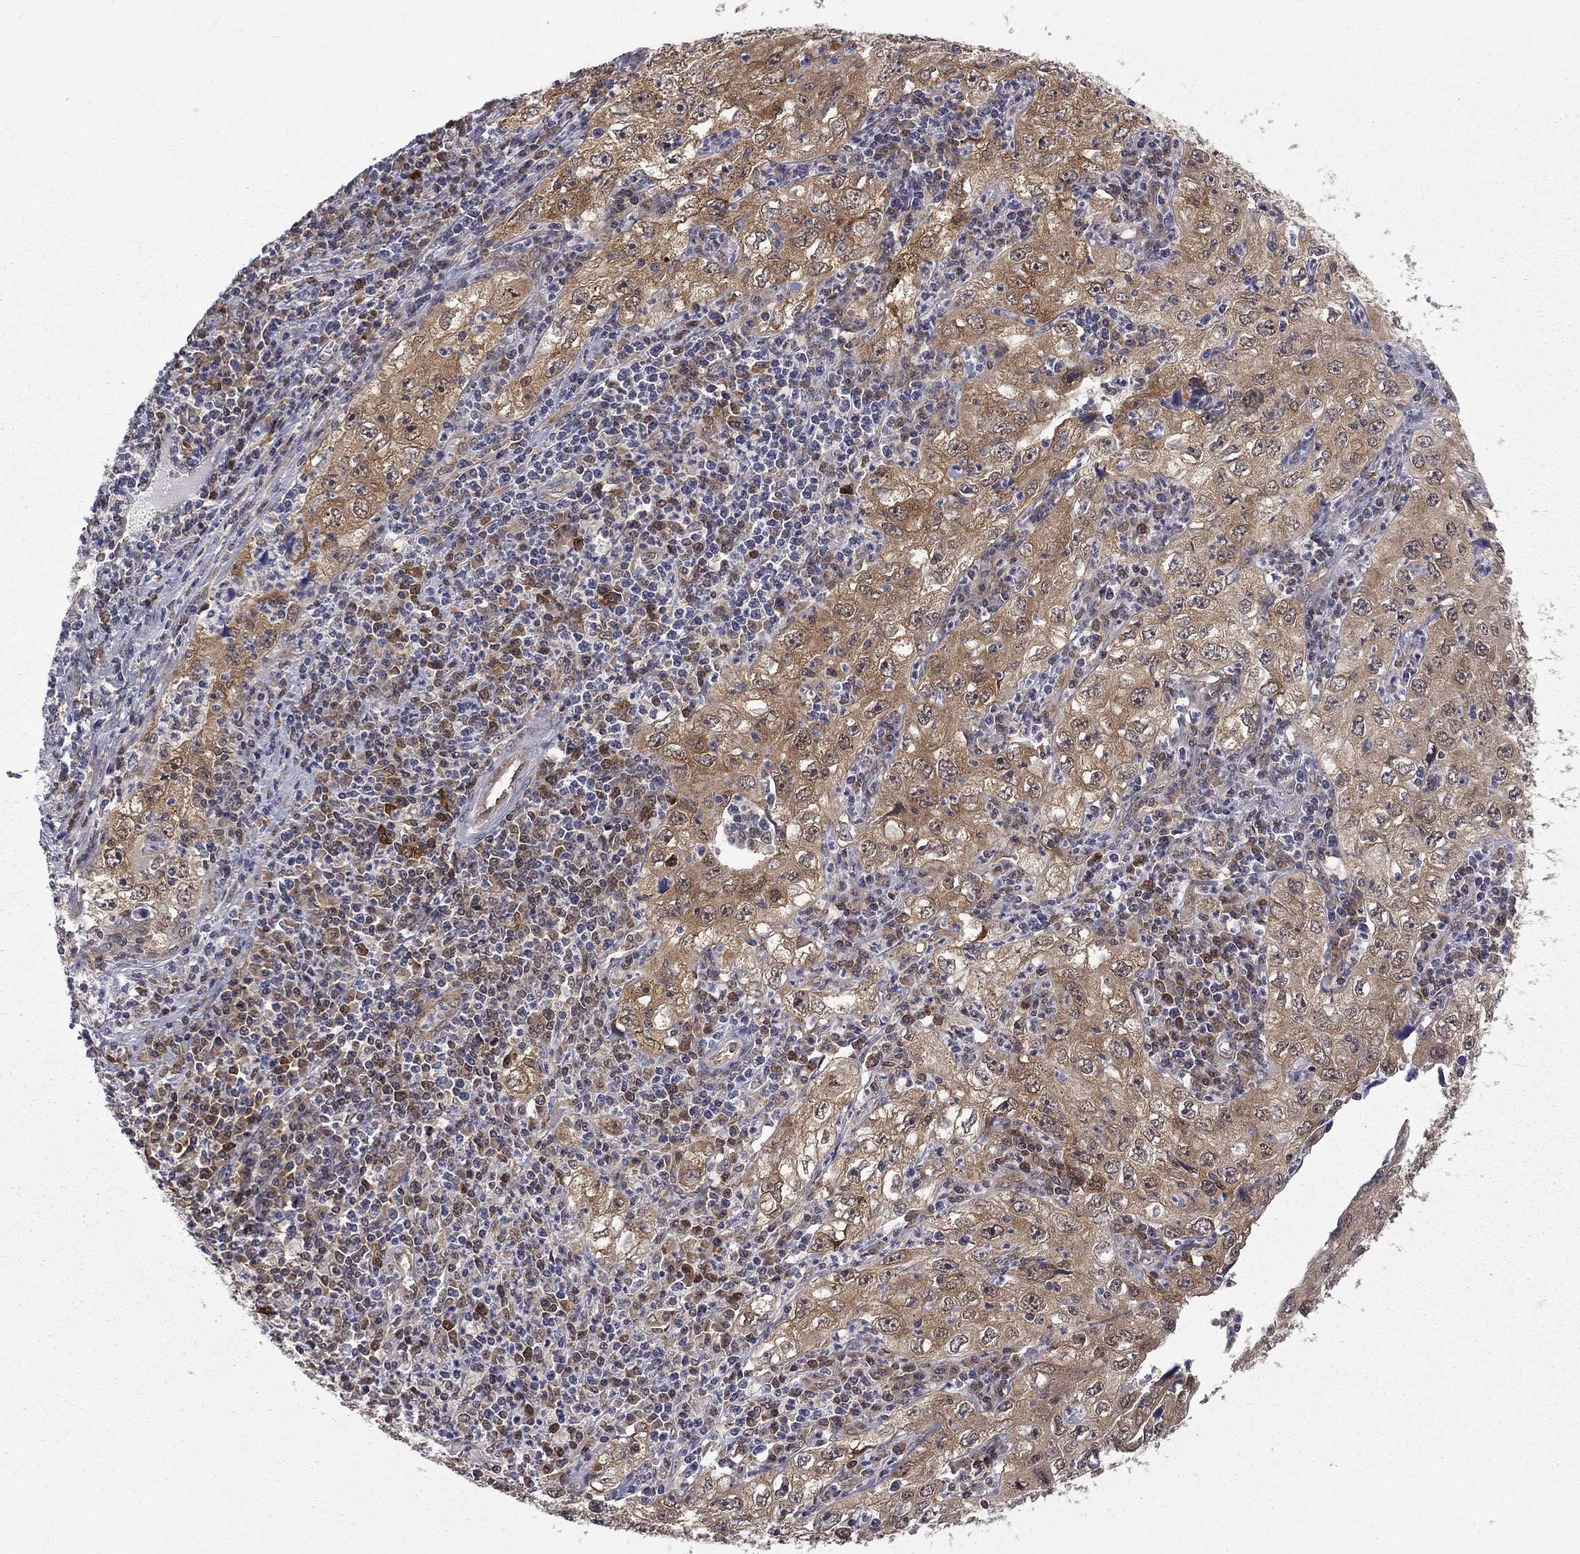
{"staining": {"intensity": "moderate", "quantity": "25%-75%", "location": "cytoplasmic/membranous"}, "tissue": "cervical cancer", "cell_type": "Tumor cells", "image_type": "cancer", "snomed": [{"axis": "morphology", "description": "Squamous cell carcinoma, NOS"}, {"axis": "topography", "description": "Cervix"}], "caption": "Tumor cells demonstrate moderate cytoplasmic/membranous expression in about 25%-75% of cells in cervical cancer (squamous cell carcinoma). Immunohistochemistry (ihc) stains the protein in brown and the nuclei are stained blue.", "gene": "NAA50", "patient": {"sex": "female", "age": 24}}